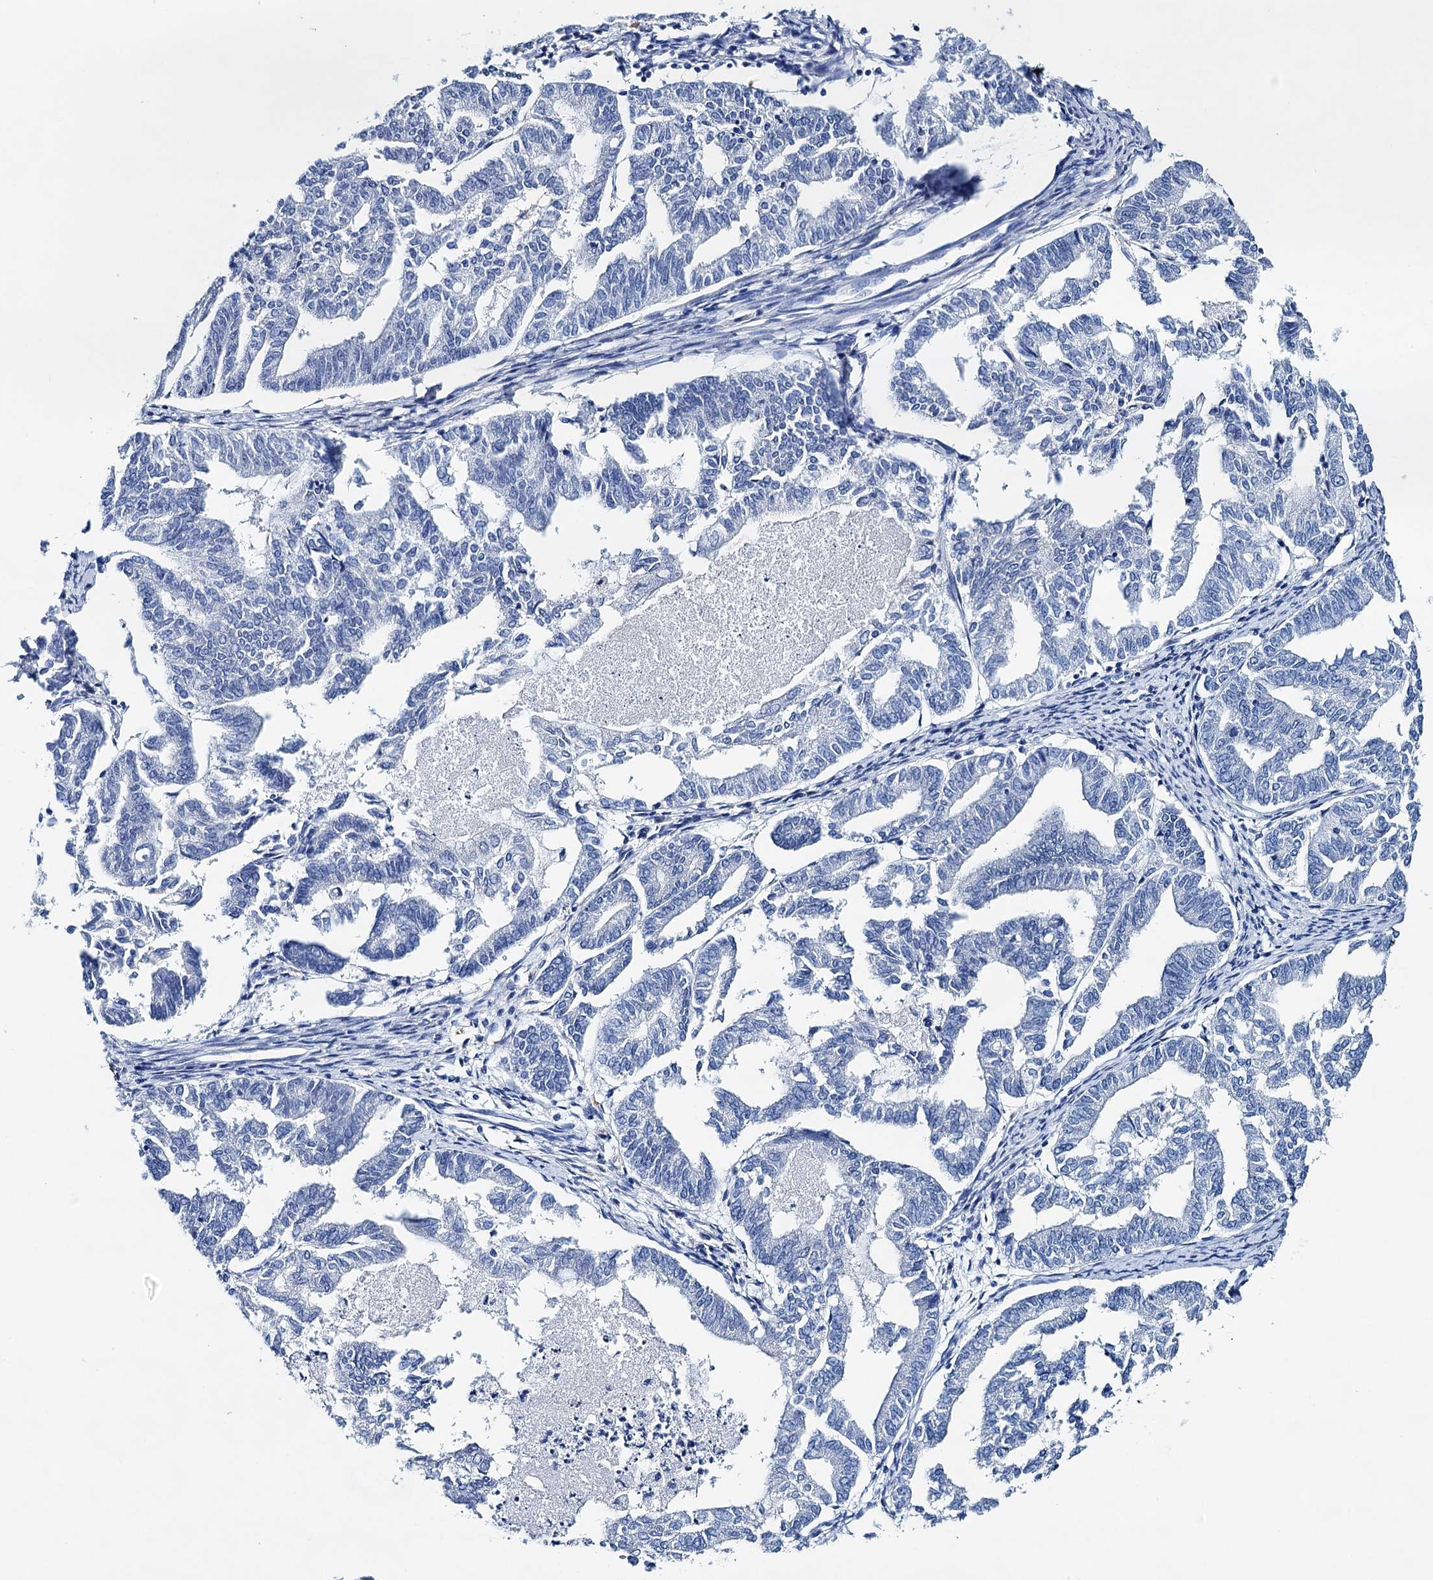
{"staining": {"intensity": "negative", "quantity": "none", "location": "none"}, "tissue": "endometrial cancer", "cell_type": "Tumor cells", "image_type": "cancer", "snomed": [{"axis": "morphology", "description": "Adenocarcinoma, NOS"}, {"axis": "topography", "description": "Endometrium"}], "caption": "A micrograph of adenocarcinoma (endometrial) stained for a protein shows no brown staining in tumor cells.", "gene": "BRINP1", "patient": {"sex": "female", "age": 79}}